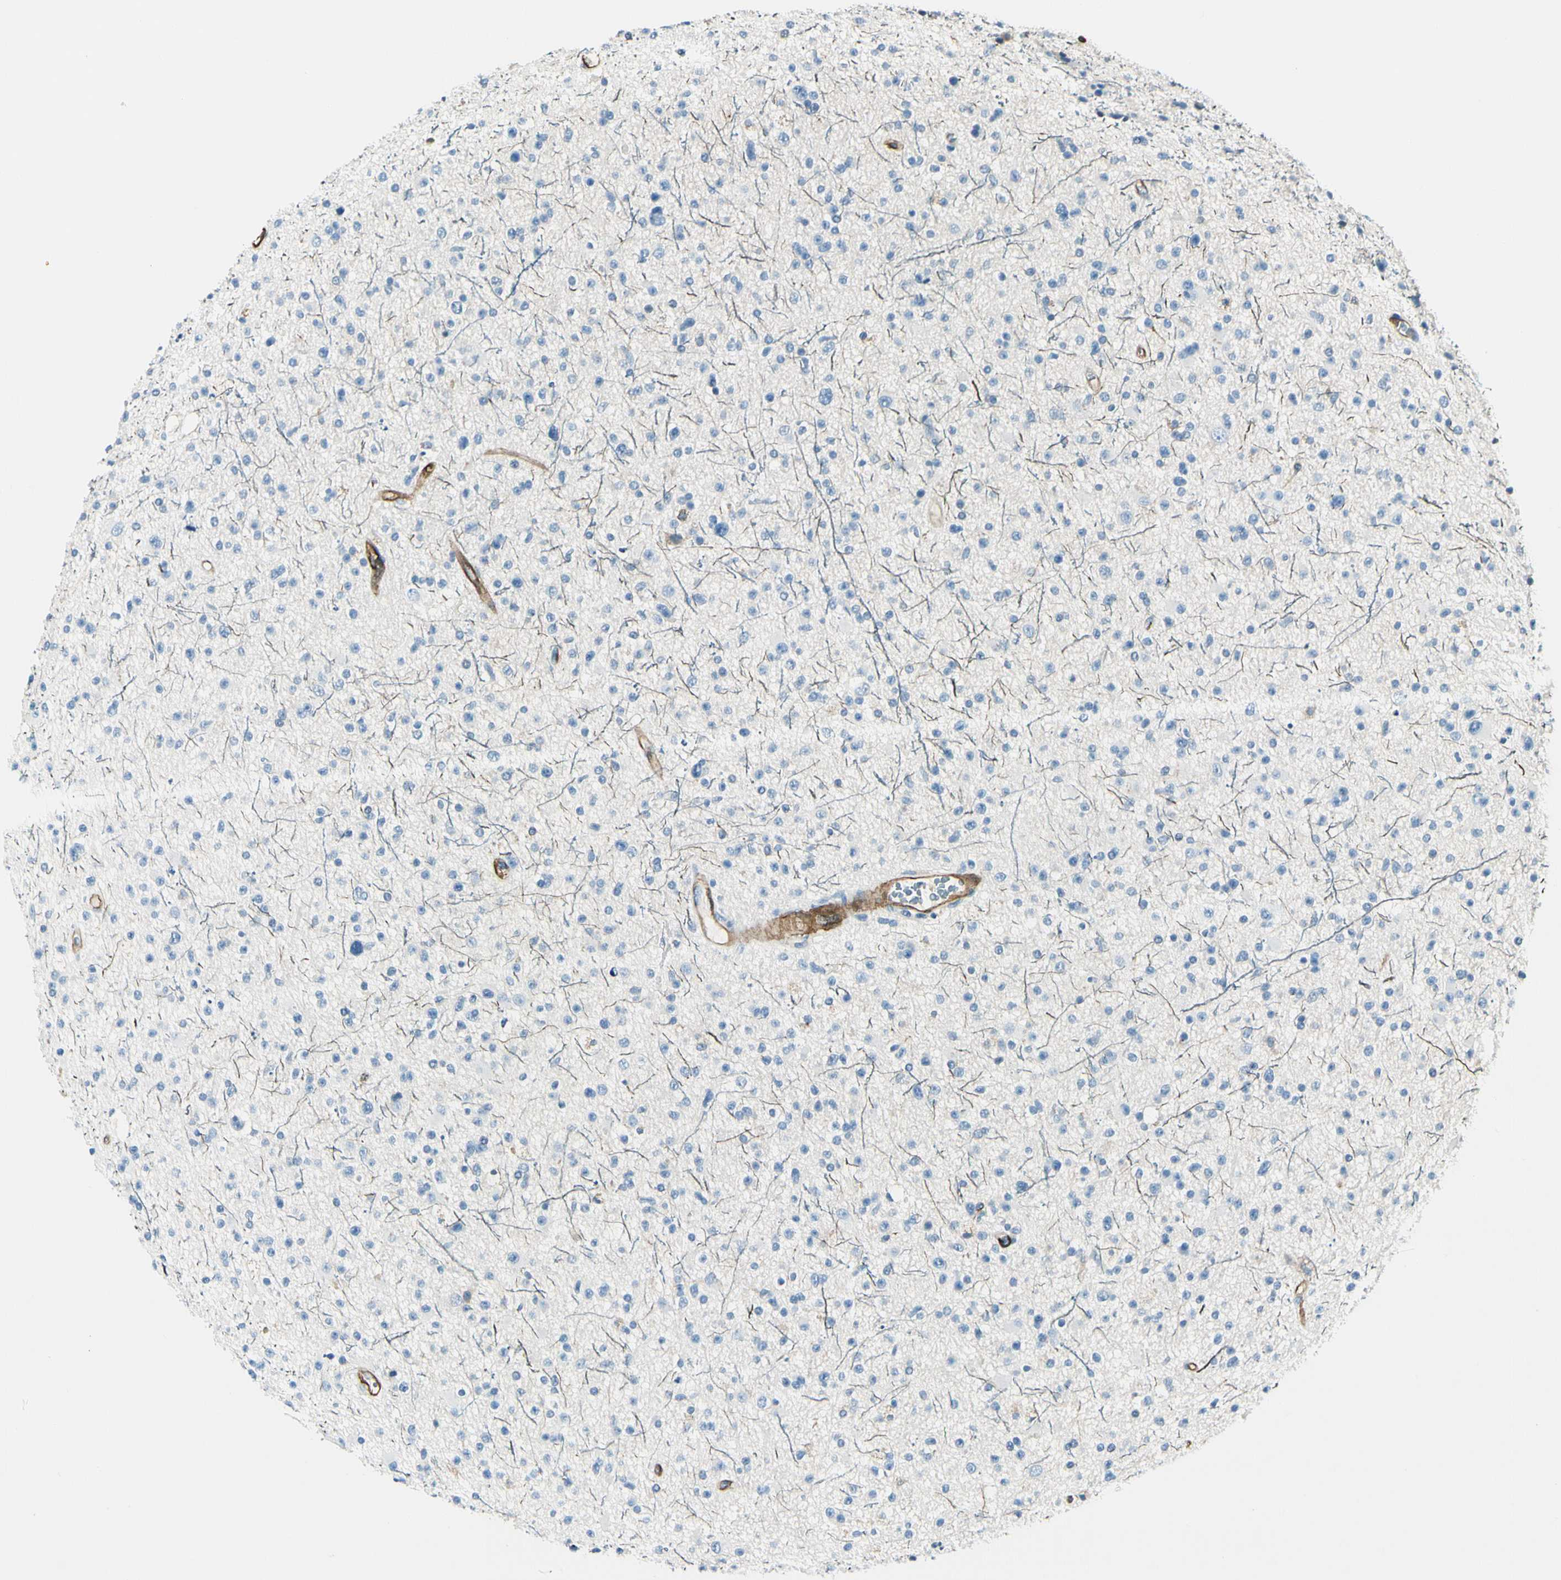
{"staining": {"intensity": "negative", "quantity": "none", "location": "none"}, "tissue": "glioma", "cell_type": "Tumor cells", "image_type": "cancer", "snomed": [{"axis": "morphology", "description": "Glioma, malignant, High grade"}, {"axis": "topography", "description": "Brain"}], "caption": "Immunohistochemistry image of neoplastic tissue: human glioma stained with DAB shows no significant protein positivity in tumor cells.", "gene": "CD93", "patient": {"sex": "male", "age": 33}}